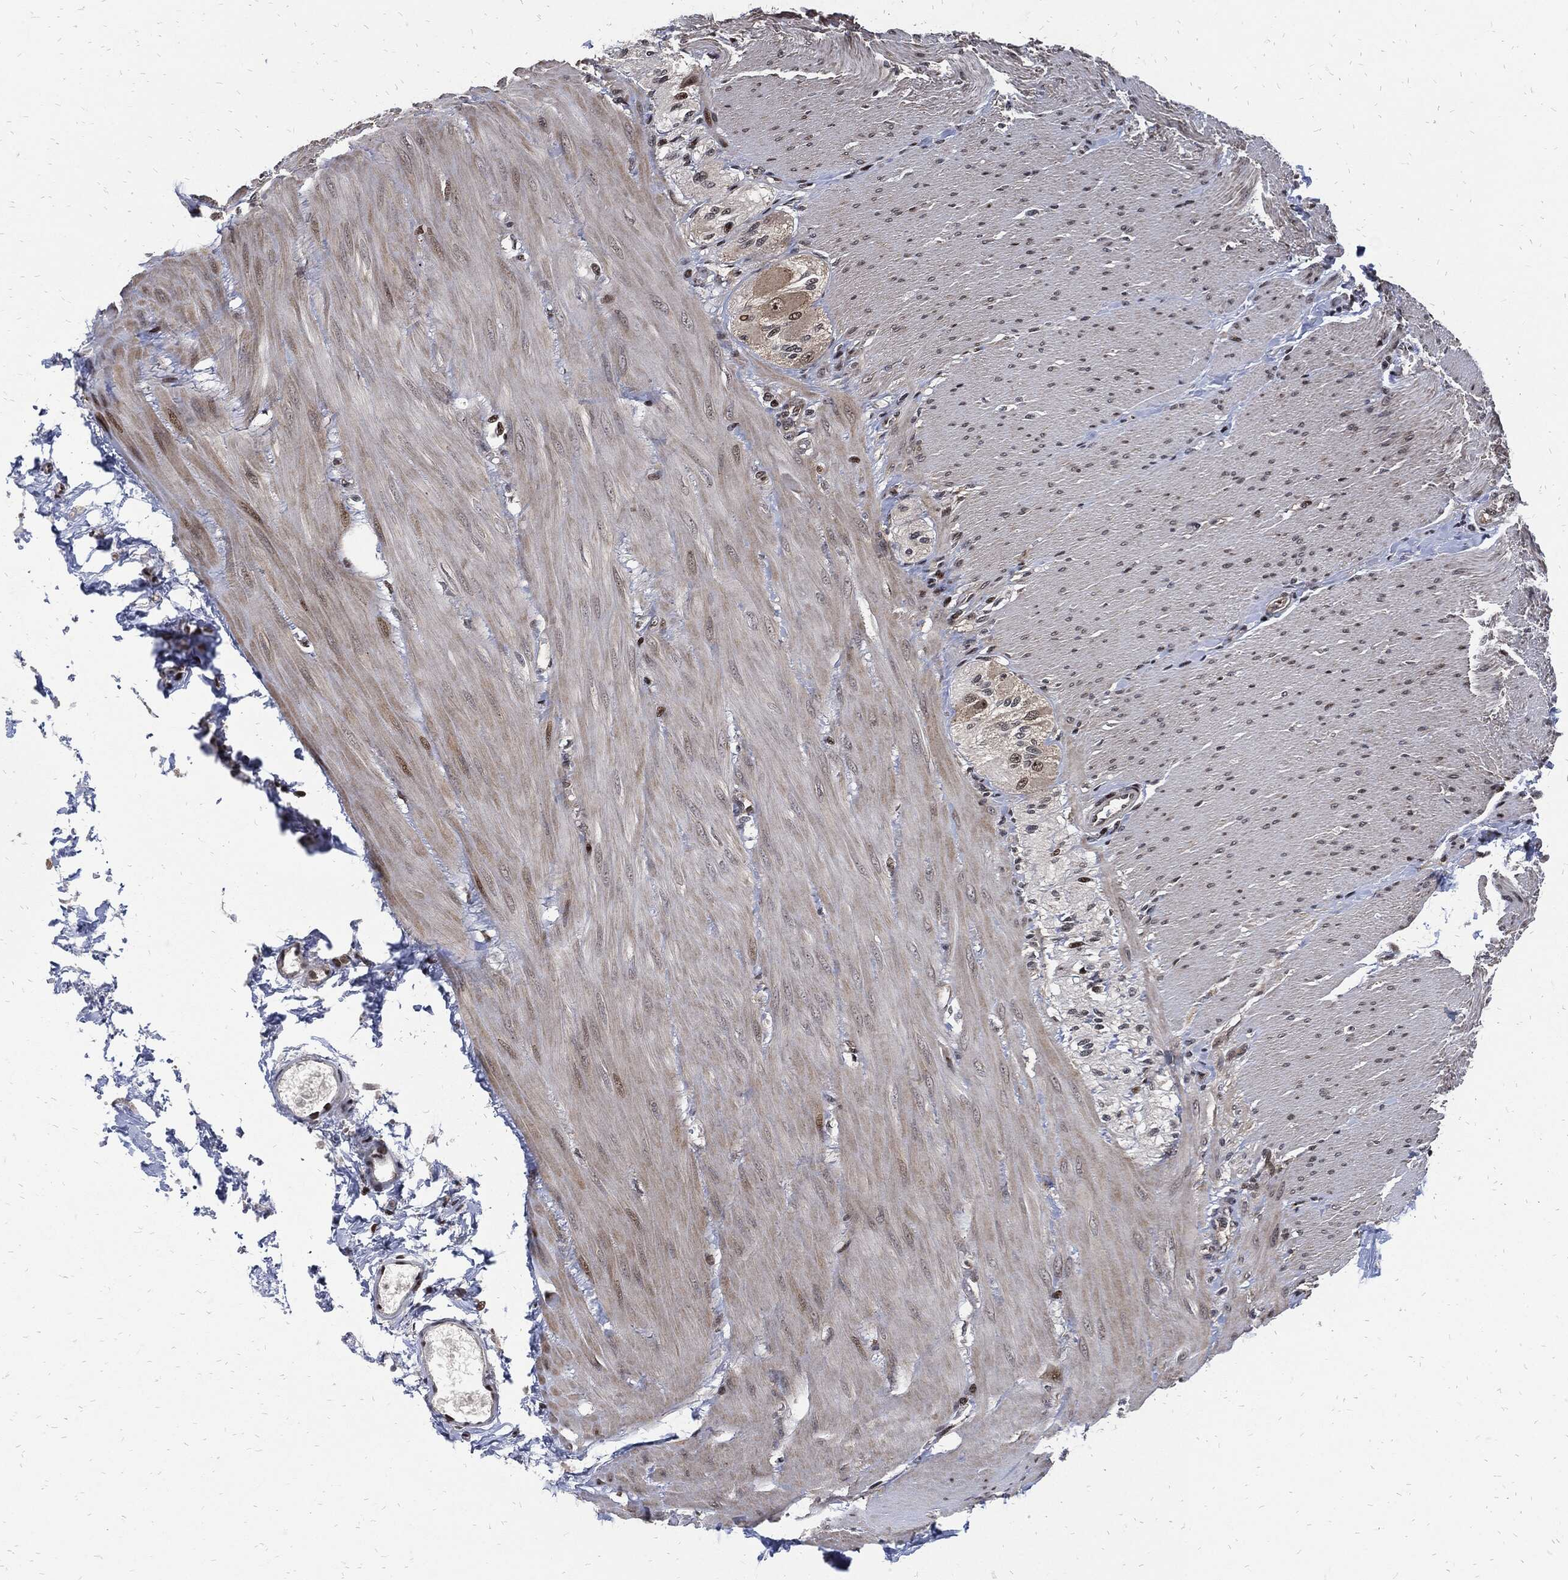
{"staining": {"intensity": "negative", "quantity": "none", "location": "none"}, "tissue": "soft tissue", "cell_type": "Fibroblasts", "image_type": "normal", "snomed": [{"axis": "morphology", "description": "Normal tissue, NOS"}, {"axis": "topography", "description": "Smooth muscle"}, {"axis": "topography", "description": "Duodenum"}, {"axis": "topography", "description": "Peripheral nerve tissue"}], "caption": "Fibroblasts are negative for brown protein staining in unremarkable soft tissue. (Stains: DAB (3,3'-diaminobenzidine) IHC with hematoxylin counter stain, Microscopy: brightfield microscopy at high magnification).", "gene": "ZNF775", "patient": {"sex": "female", "age": 61}}